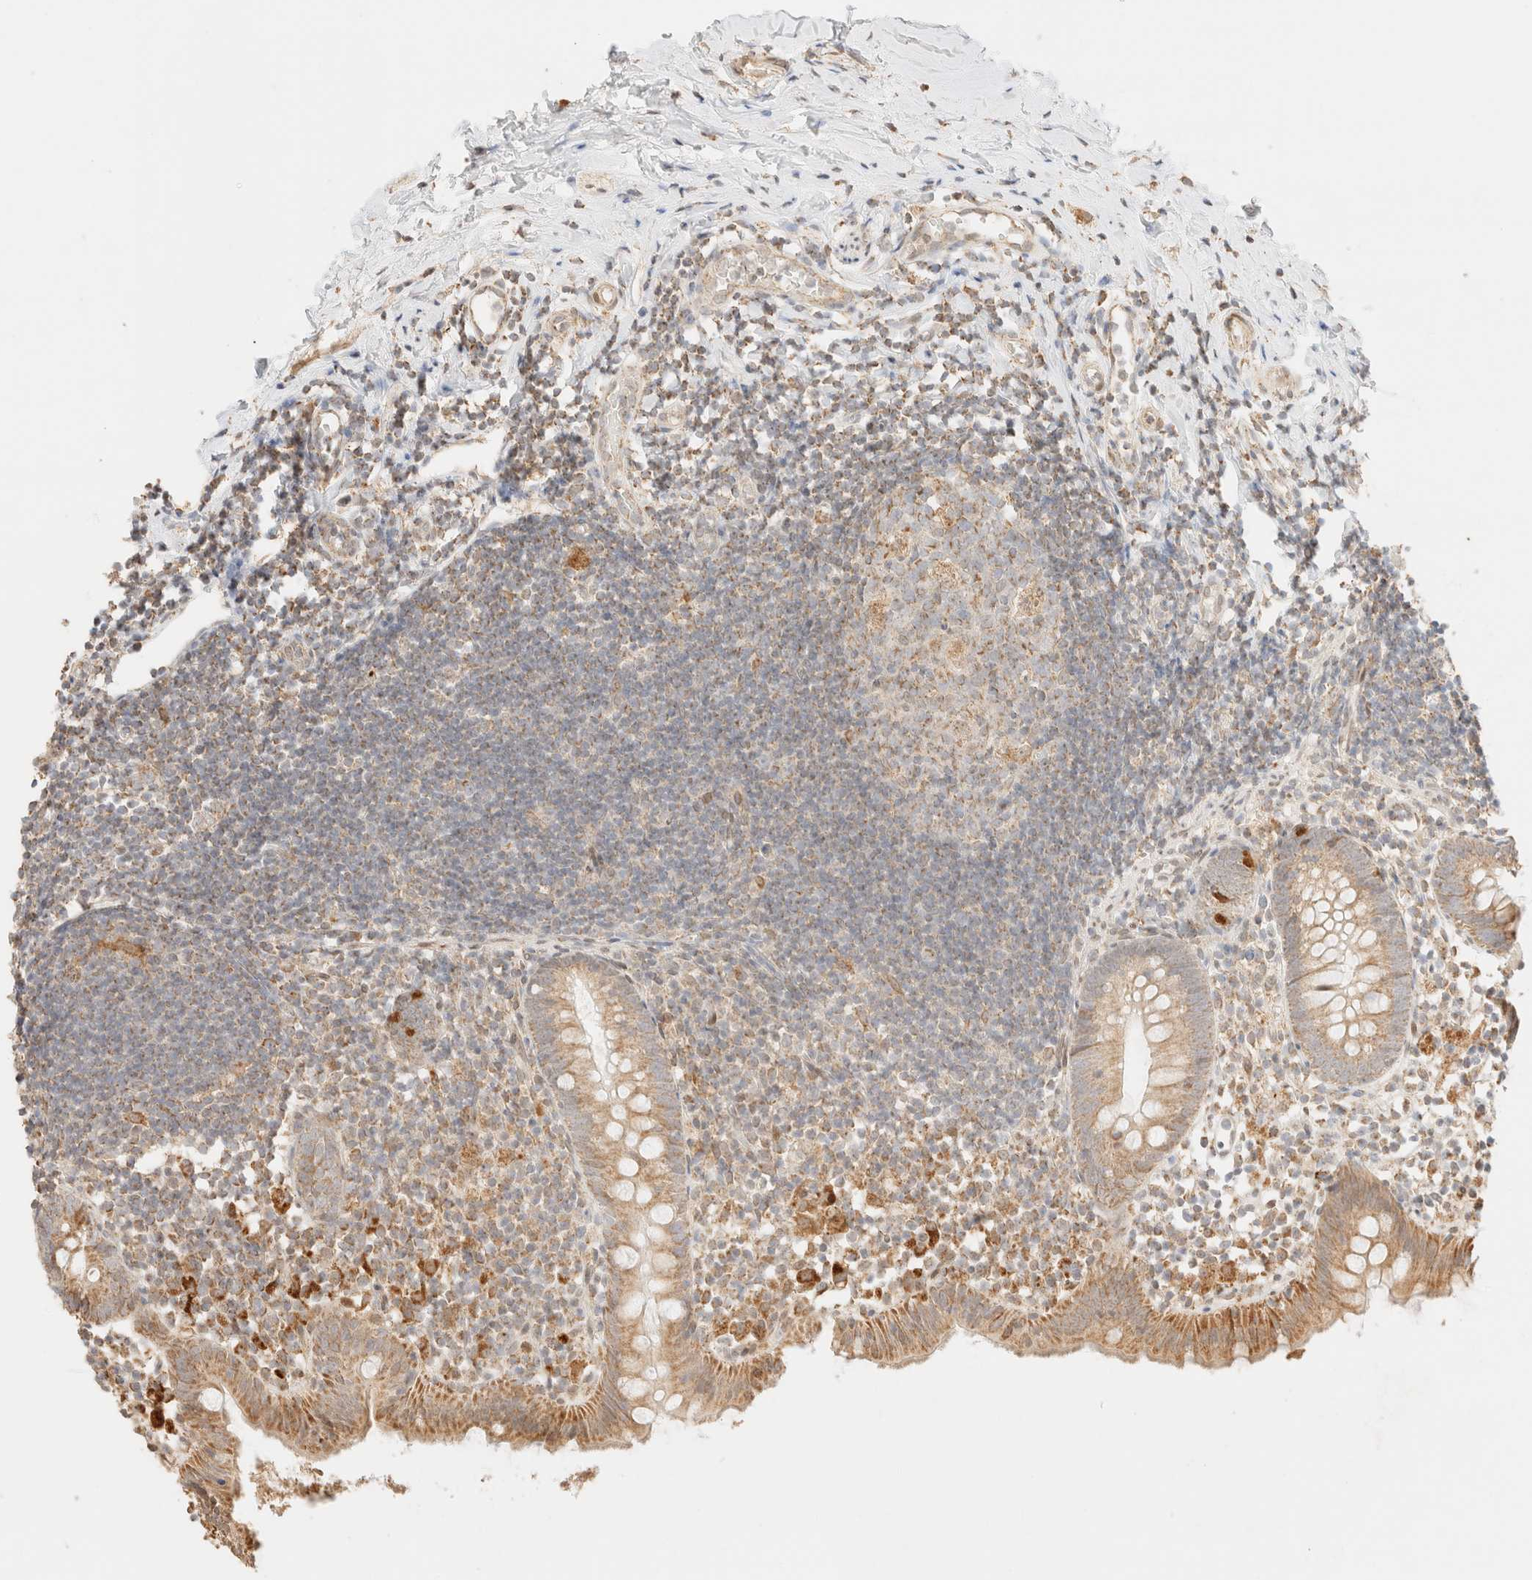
{"staining": {"intensity": "moderate", "quantity": ">75%", "location": "cytoplasmic/membranous"}, "tissue": "appendix", "cell_type": "Glandular cells", "image_type": "normal", "snomed": [{"axis": "morphology", "description": "Normal tissue, NOS"}, {"axis": "topography", "description": "Appendix"}], "caption": "Appendix stained with DAB immunohistochemistry demonstrates medium levels of moderate cytoplasmic/membranous positivity in about >75% of glandular cells. (Brightfield microscopy of DAB IHC at high magnification).", "gene": "TACO1", "patient": {"sex": "female", "age": 20}}